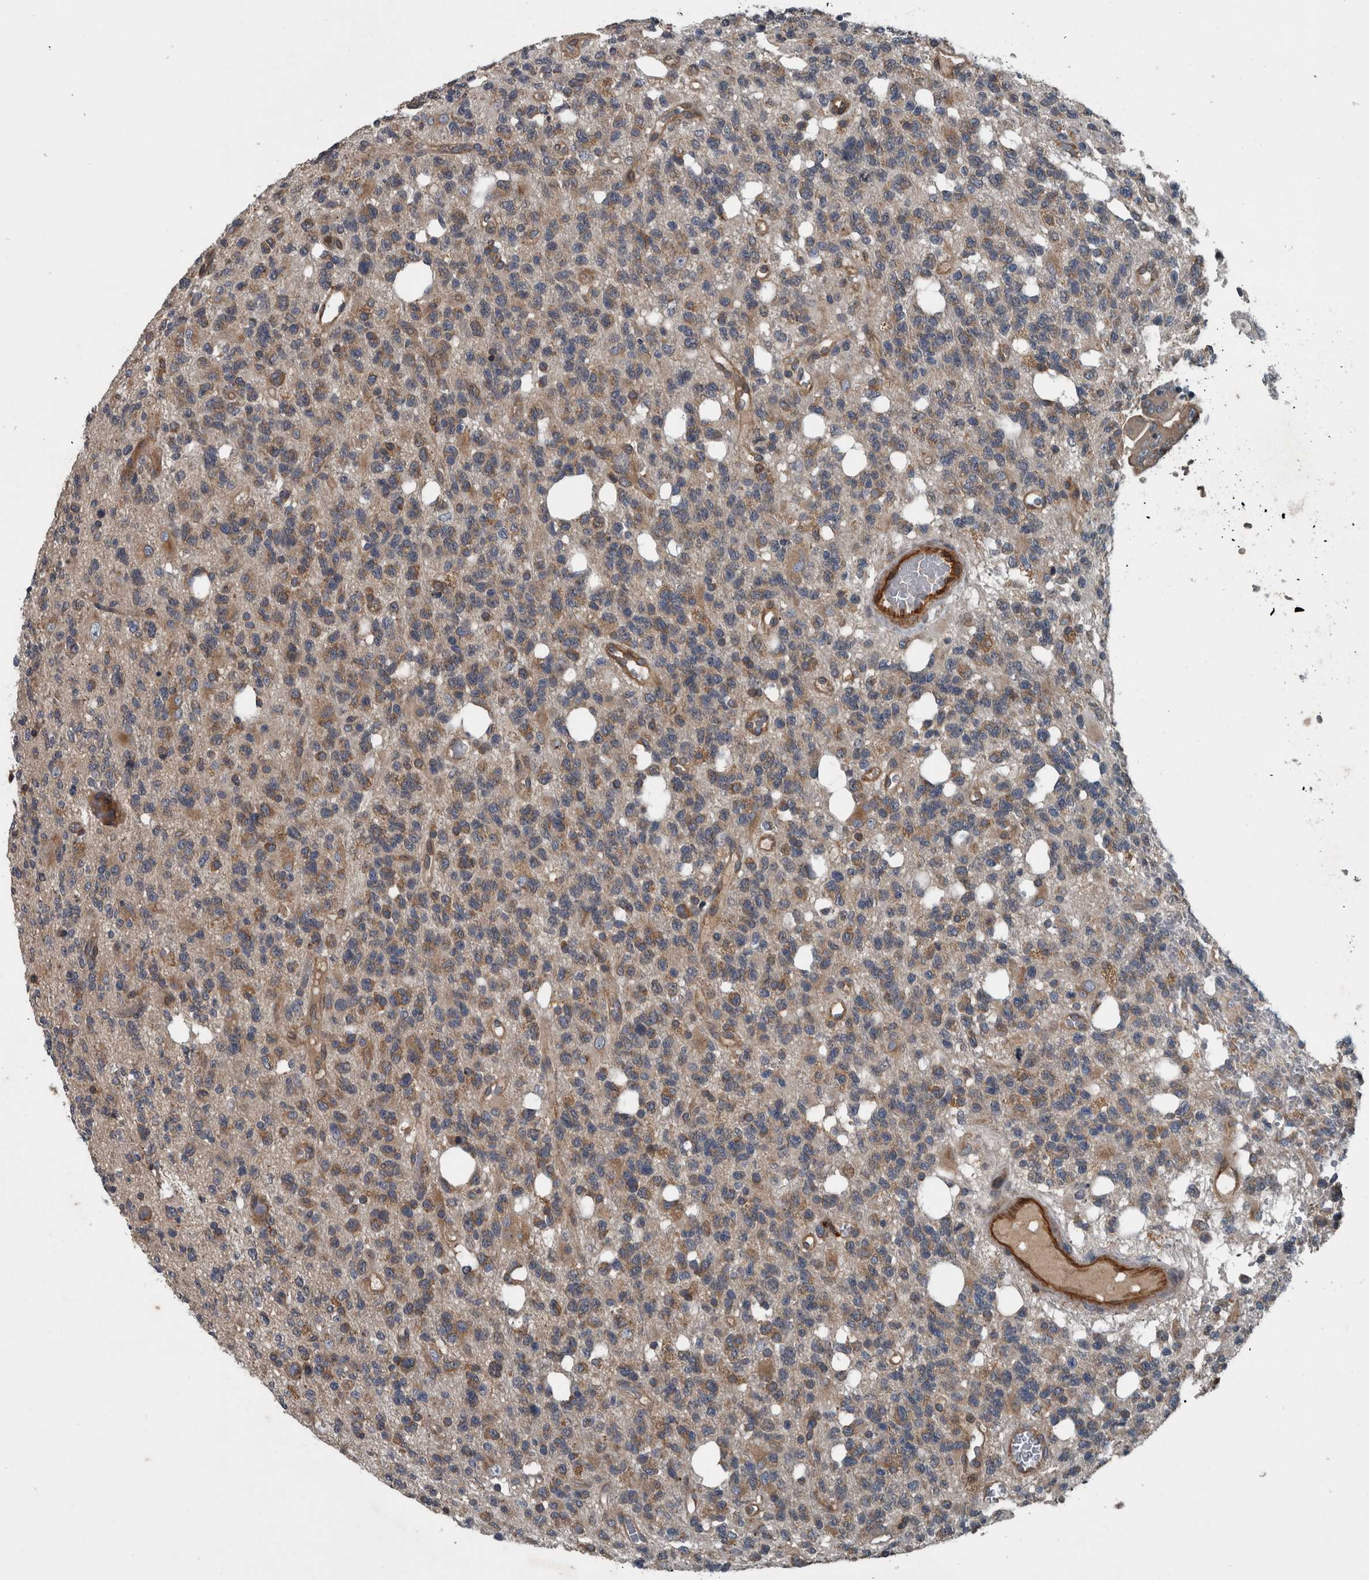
{"staining": {"intensity": "moderate", "quantity": ">75%", "location": "cytoplasmic/membranous"}, "tissue": "glioma", "cell_type": "Tumor cells", "image_type": "cancer", "snomed": [{"axis": "morphology", "description": "Glioma, malignant, High grade"}, {"axis": "topography", "description": "Brain"}], "caption": "Protein expression by immunohistochemistry (IHC) exhibits moderate cytoplasmic/membranous positivity in approximately >75% of tumor cells in high-grade glioma (malignant).", "gene": "EXOC8", "patient": {"sex": "female", "age": 62}}